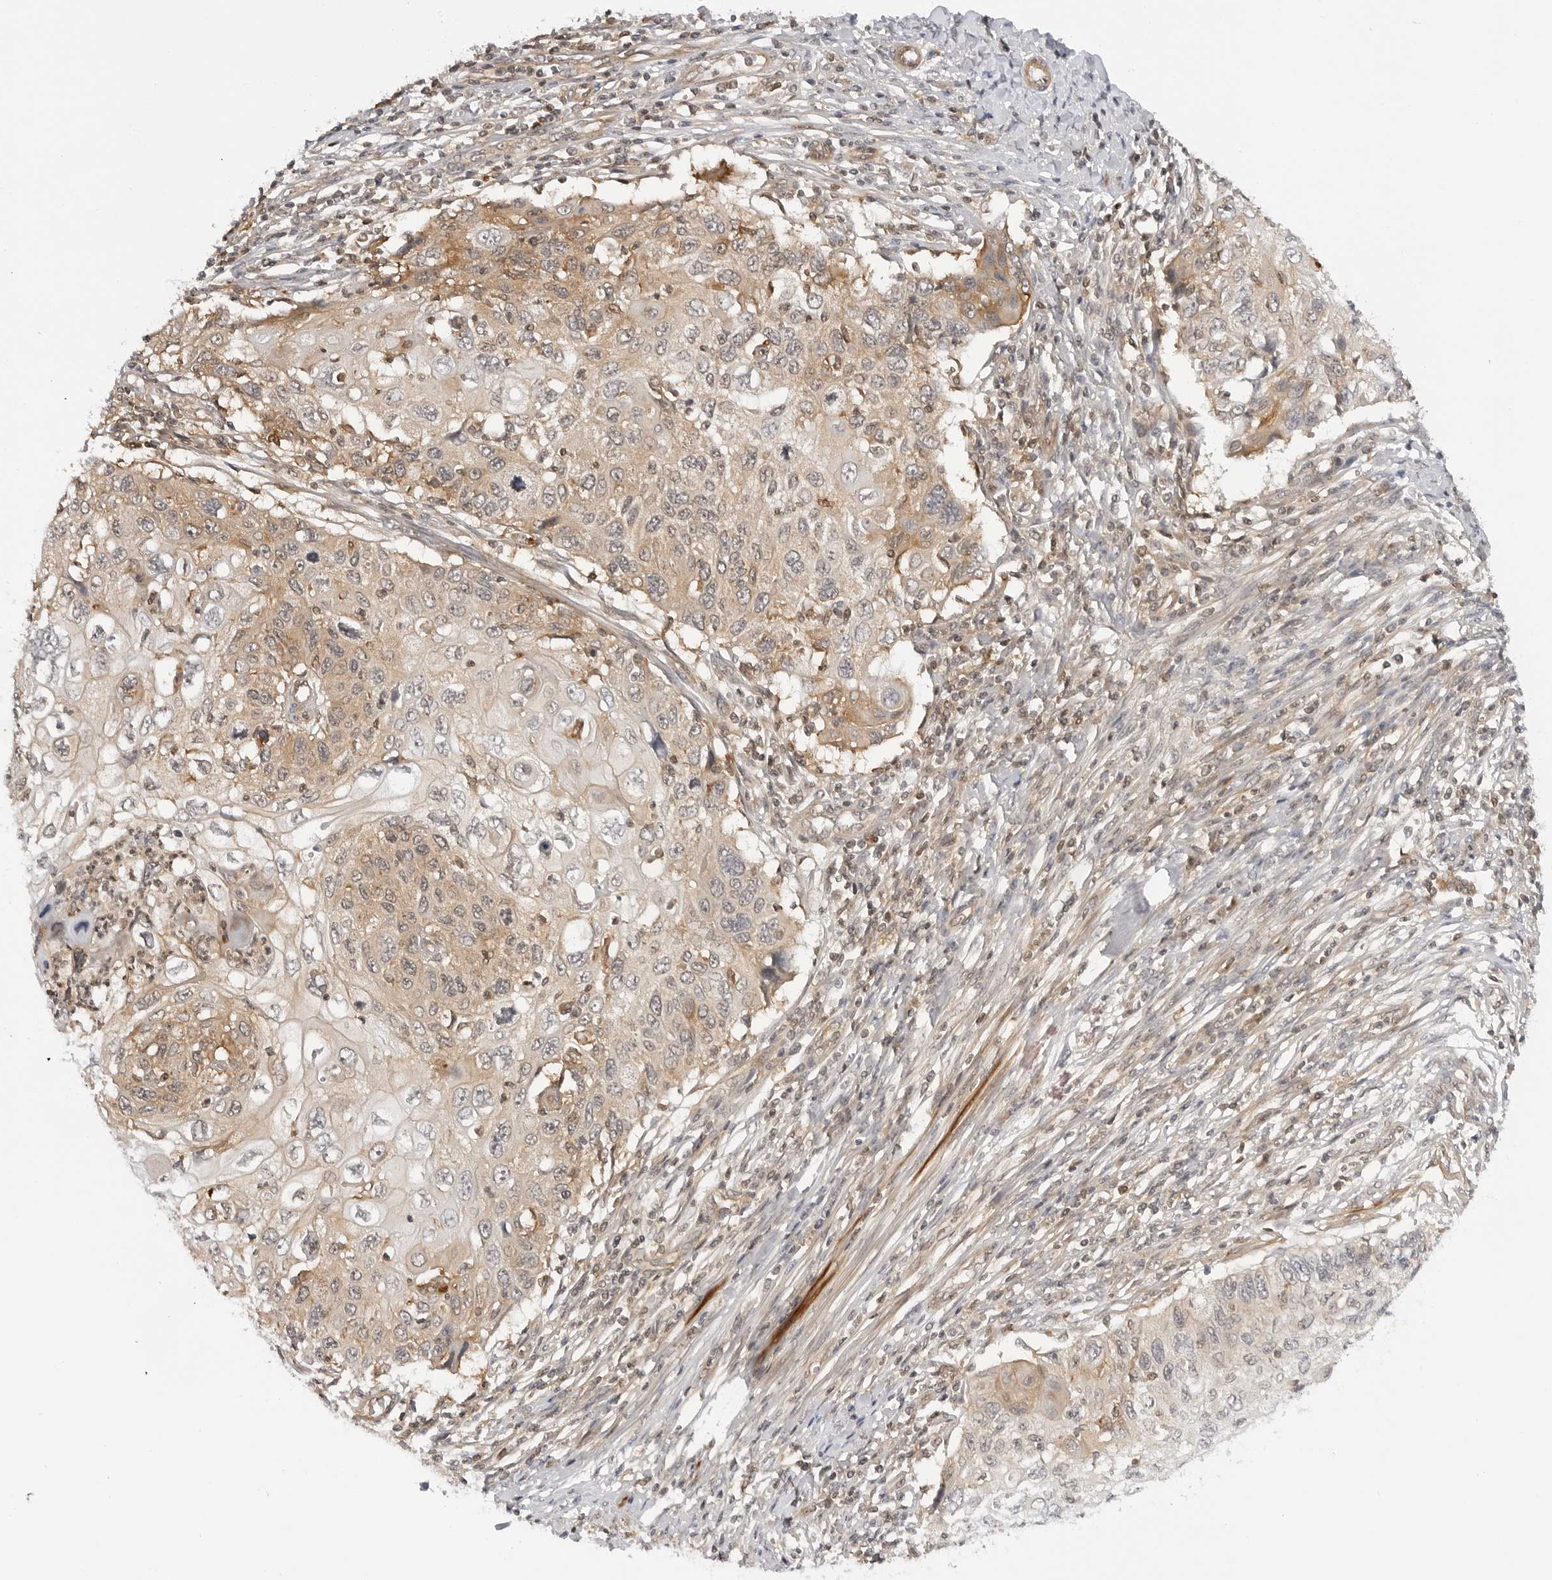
{"staining": {"intensity": "weak", "quantity": ">75%", "location": "cytoplasmic/membranous"}, "tissue": "cervical cancer", "cell_type": "Tumor cells", "image_type": "cancer", "snomed": [{"axis": "morphology", "description": "Squamous cell carcinoma, NOS"}, {"axis": "topography", "description": "Cervix"}], "caption": "The micrograph exhibits a brown stain indicating the presence of a protein in the cytoplasmic/membranous of tumor cells in squamous cell carcinoma (cervical).", "gene": "MAP2K5", "patient": {"sex": "female", "age": 70}}